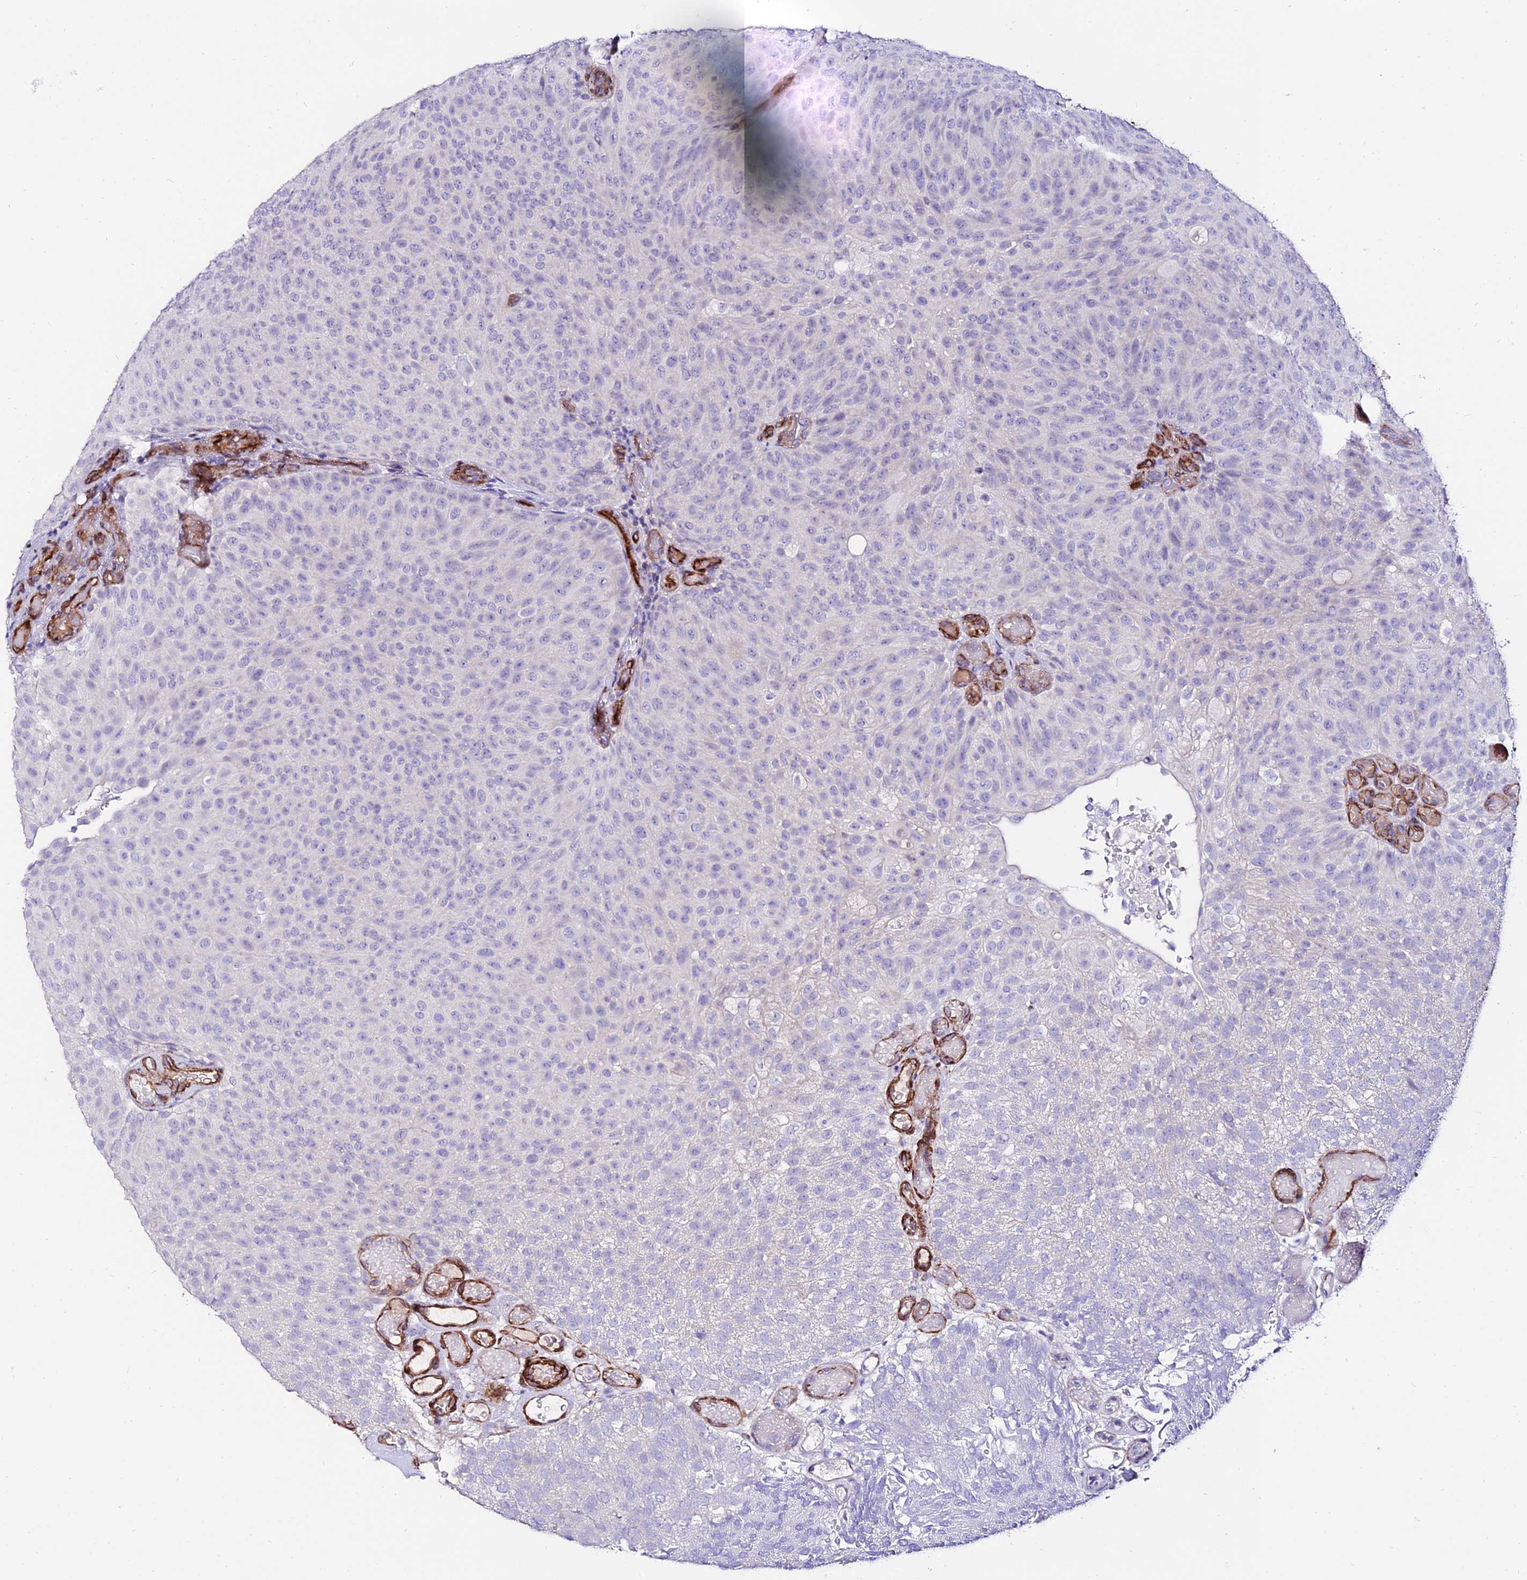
{"staining": {"intensity": "negative", "quantity": "none", "location": "none"}, "tissue": "urothelial cancer", "cell_type": "Tumor cells", "image_type": "cancer", "snomed": [{"axis": "morphology", "description": "Urothelial carcinoma, Low grade"}, {"axis": "topography", "description": "Urinary bladder"}], "caption": "Immunohistochemistry (IHC) image of urothelial cancer stained for a protein (brown), which reveals no staining in tumor cells.", "gene": "ALDH3B2", "patient": {"sex": "male", "age": 78}}